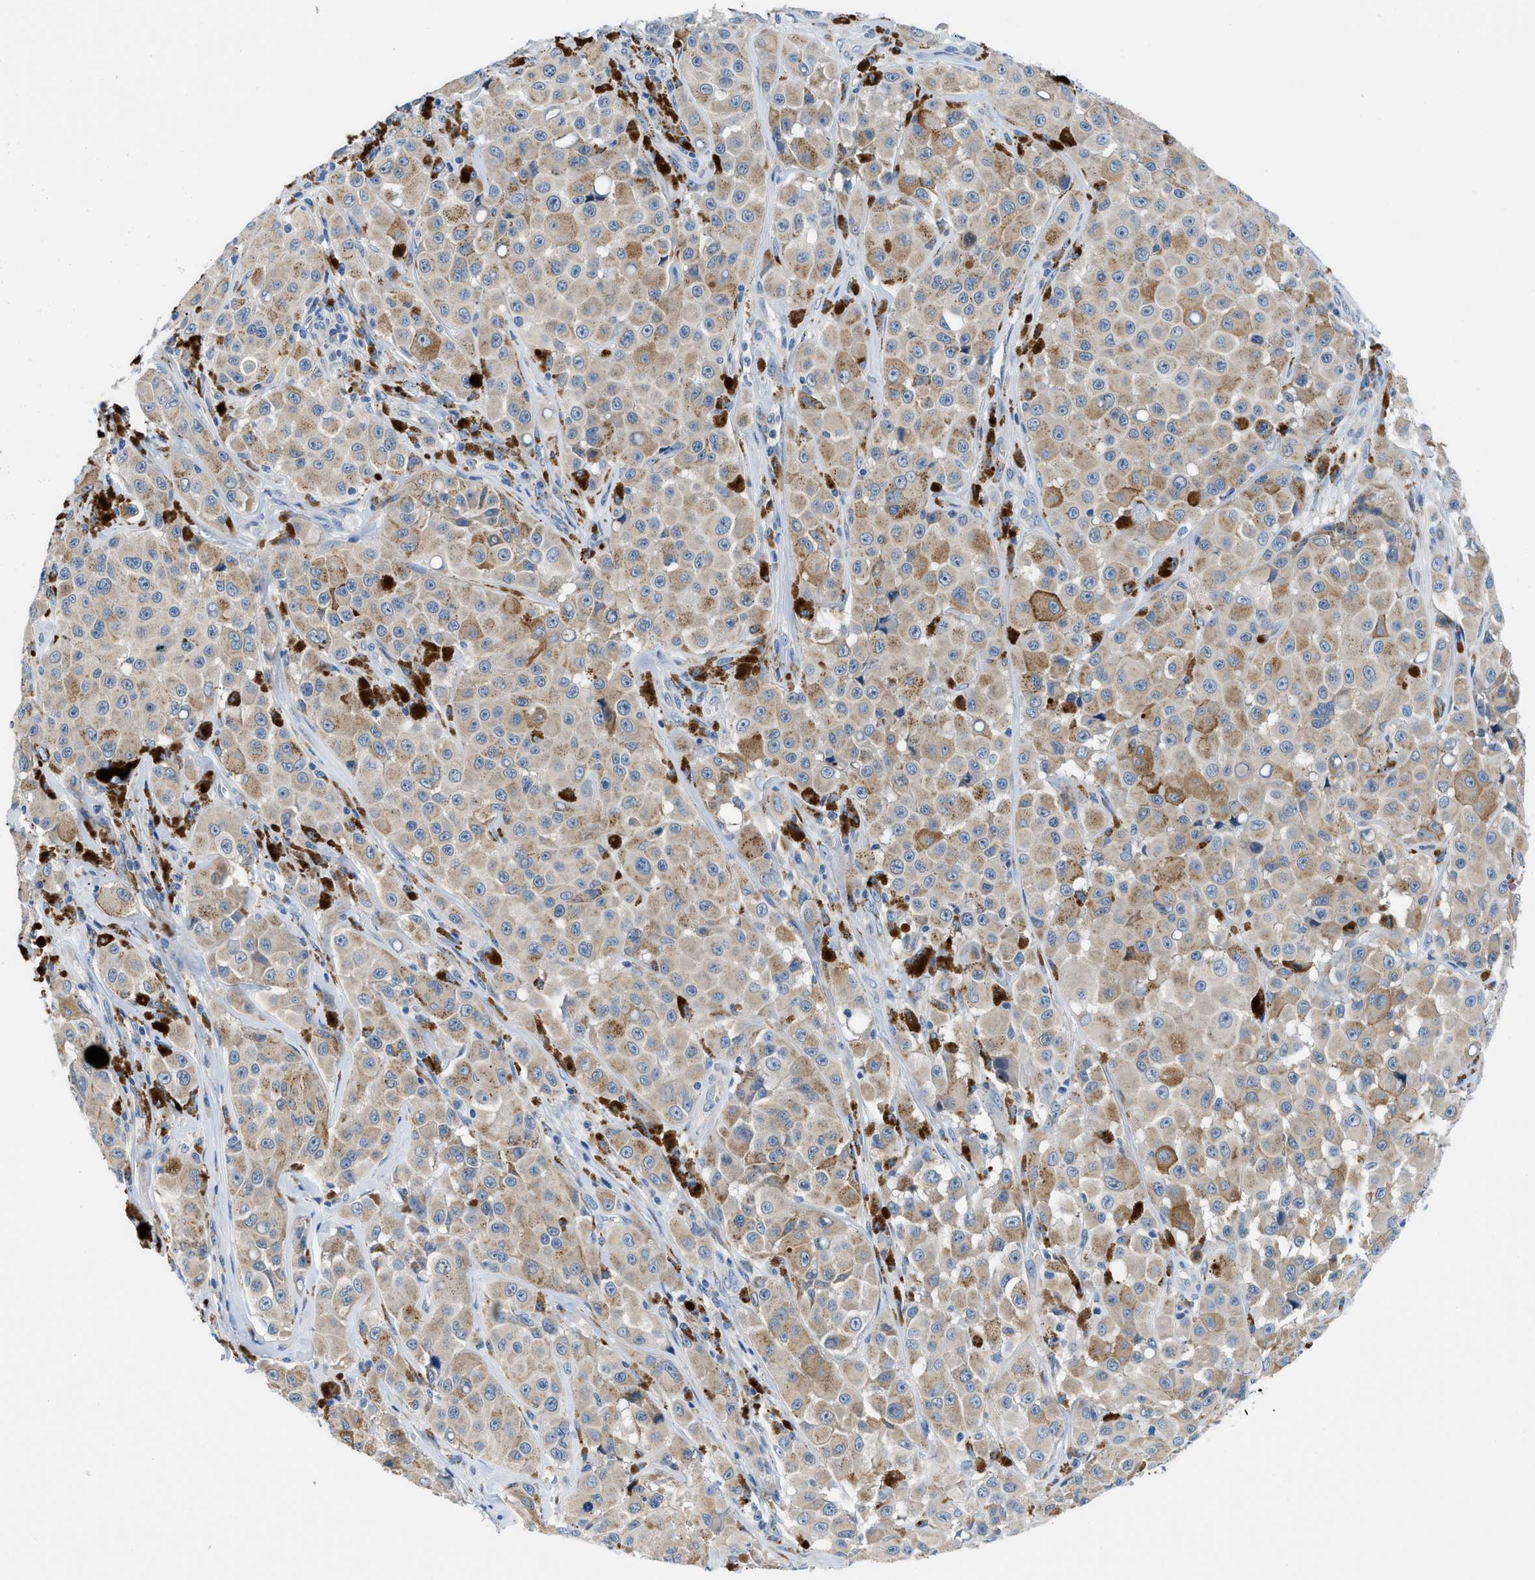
{"staining": {"intensity": "weak", "quantity": ">75%", "location": "cytoplasmic/membranous"}, "tissue": "melanoma", "cell_type": "Tumor cells", "image_type": "cancer", "snomed": [{"axis": "morphology", "description": "Malignant melanoma, NOS"}, {"axis": "topography", "description": "Skin"}], "caption": "Protein analysis of malignant melanoma tissue displays weak cytoplasmic/membranous staining in about >75% of tumor cells.", "gene": "ADGRE3", "patient": {"sex": "male", "age": 84}}